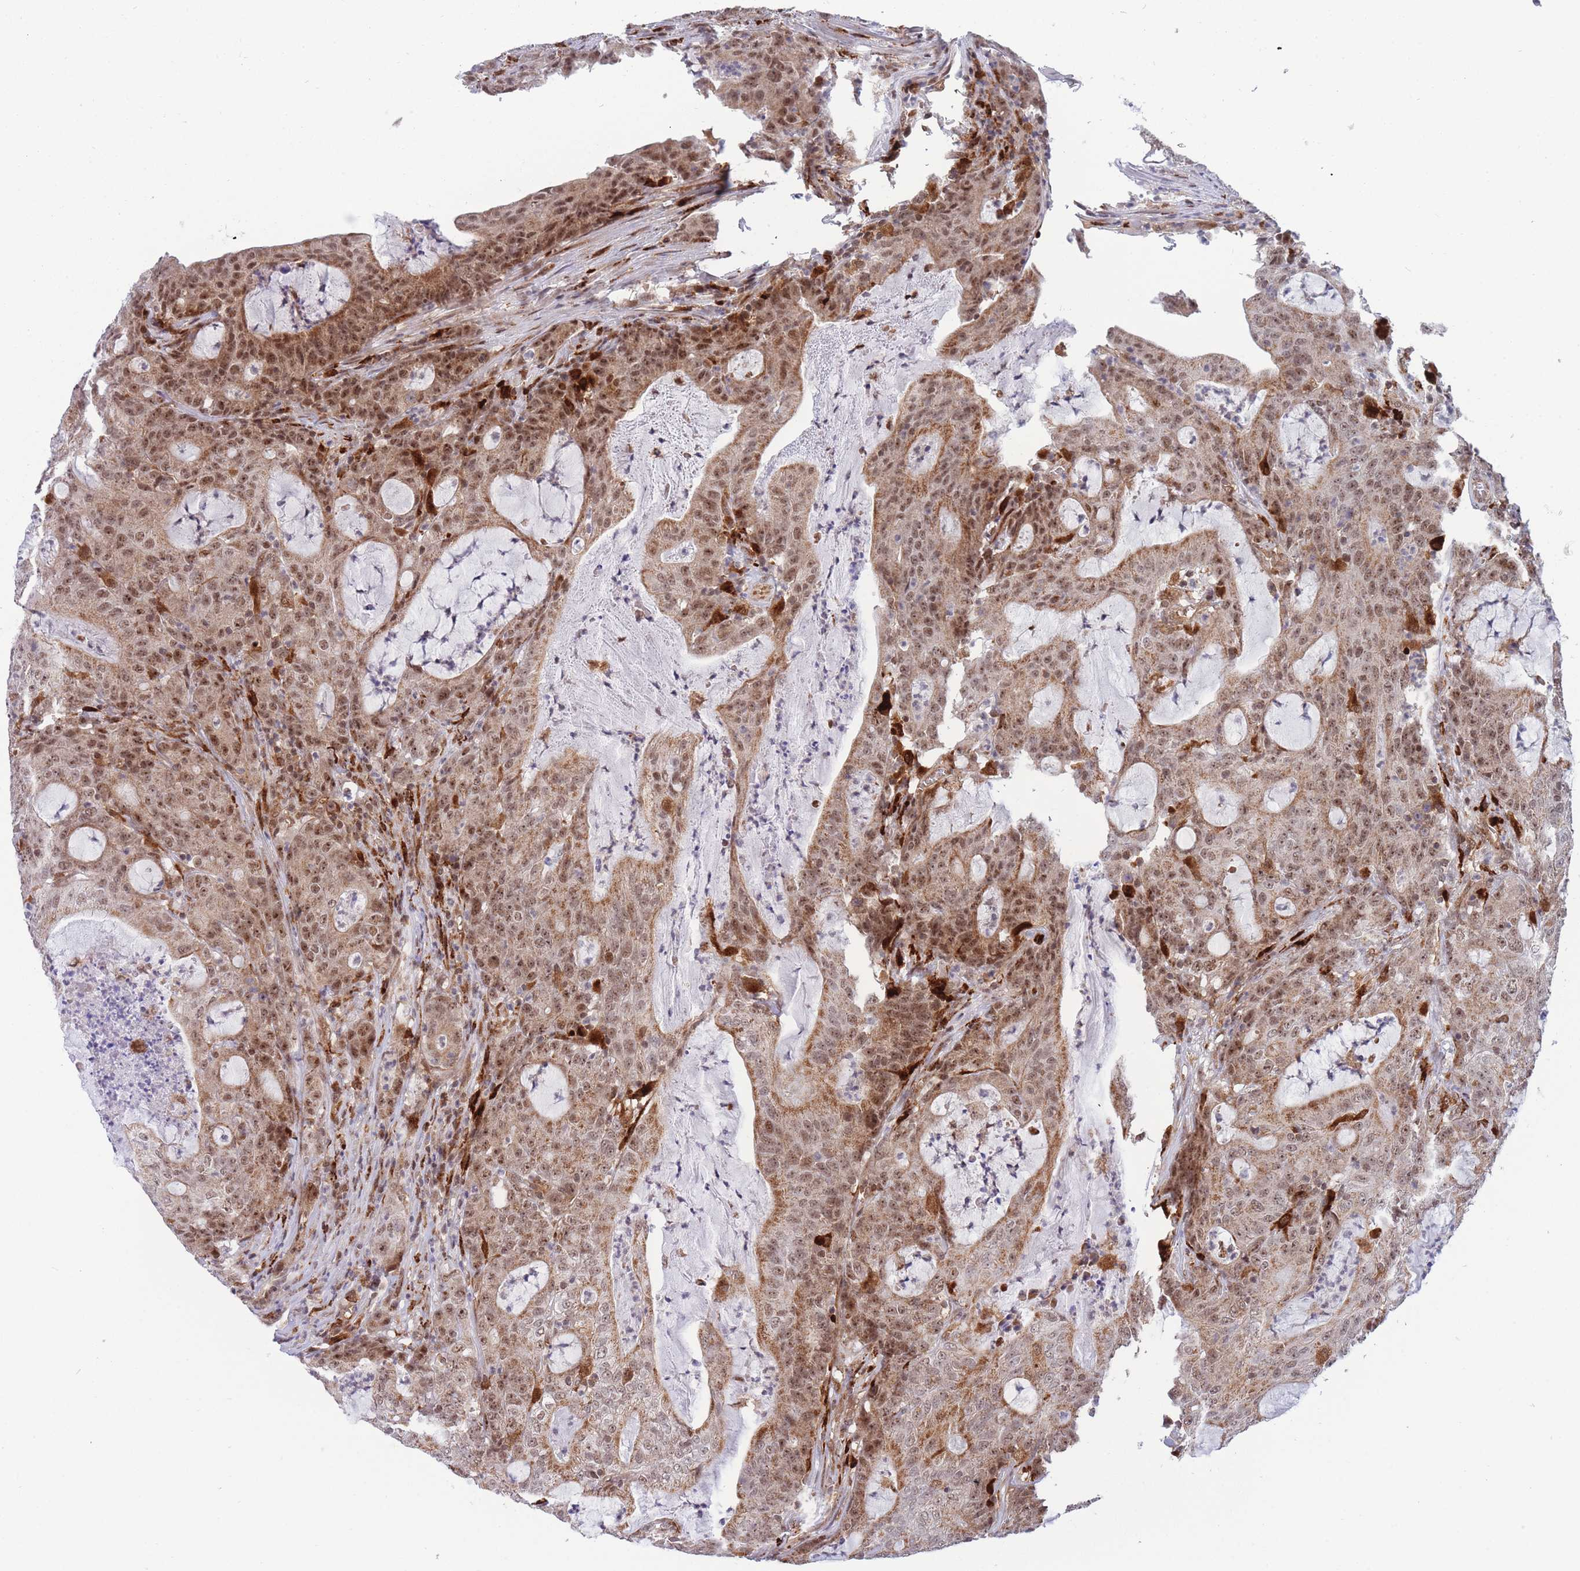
{"staining": {"intensity": "moderate", "quantity": ">75%", "location": "cytoplasmic/membranous,nuclear"}, "tissue": "colorectal cancer", "cell_type": "Tumor cells", "image_type": "cancer", "snomed": [{"axis": "morphology", "description": "Adenocarcinoma, NOS"}, {"axis": "topography", "description": "Colon"}], "caption": "Adenocarcinoma (colorectal) tissue shows moderate cytoplasmic/membranous and nuclear staining in approximately >75% of tumor cells, visualized by immunohistochemistry.", "gene": "BOD1L1", "patient": {"sex": "male", "age": 83}}